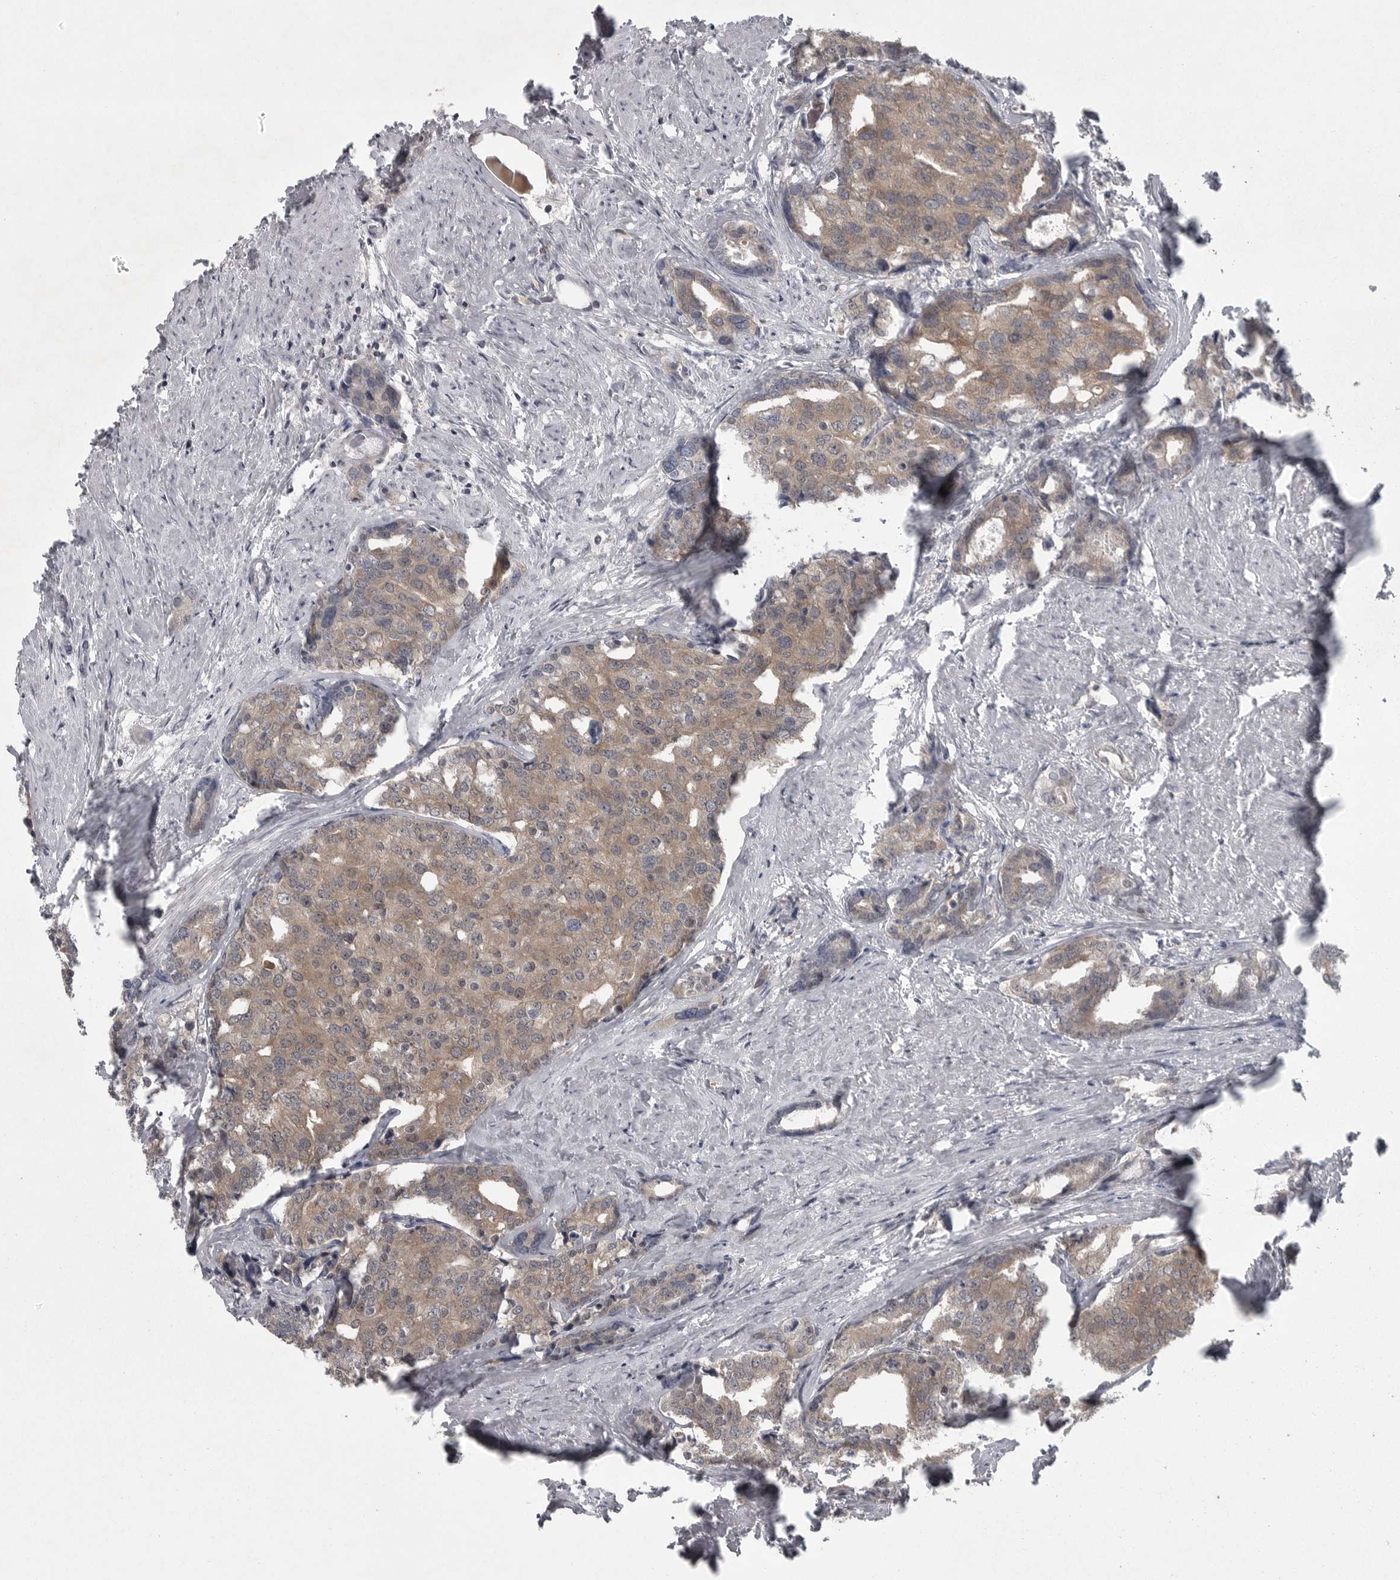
{"staining": {"intensity": "weak", "quantity": ">75%", "location": "cytoplasmic/membranous"}, "tissue": "prostate cancer", "cell_type": "Tumor cells", "image_type": "cancer", "snomed": [{"axis": "morphology", "description": "Adenocarcinoma, High grade"}, {"axis": "topography", "description": "Prostate"}], "caption": "An image showing weak cytoplasmic/membranous expression in approximately >75% of tumor cells in prostate high-grade adenocarcinoma, as visualized by brown immunohistochemical staining.", "gene": "PHF13", "patient": {"sex": "male", "age": 50}}